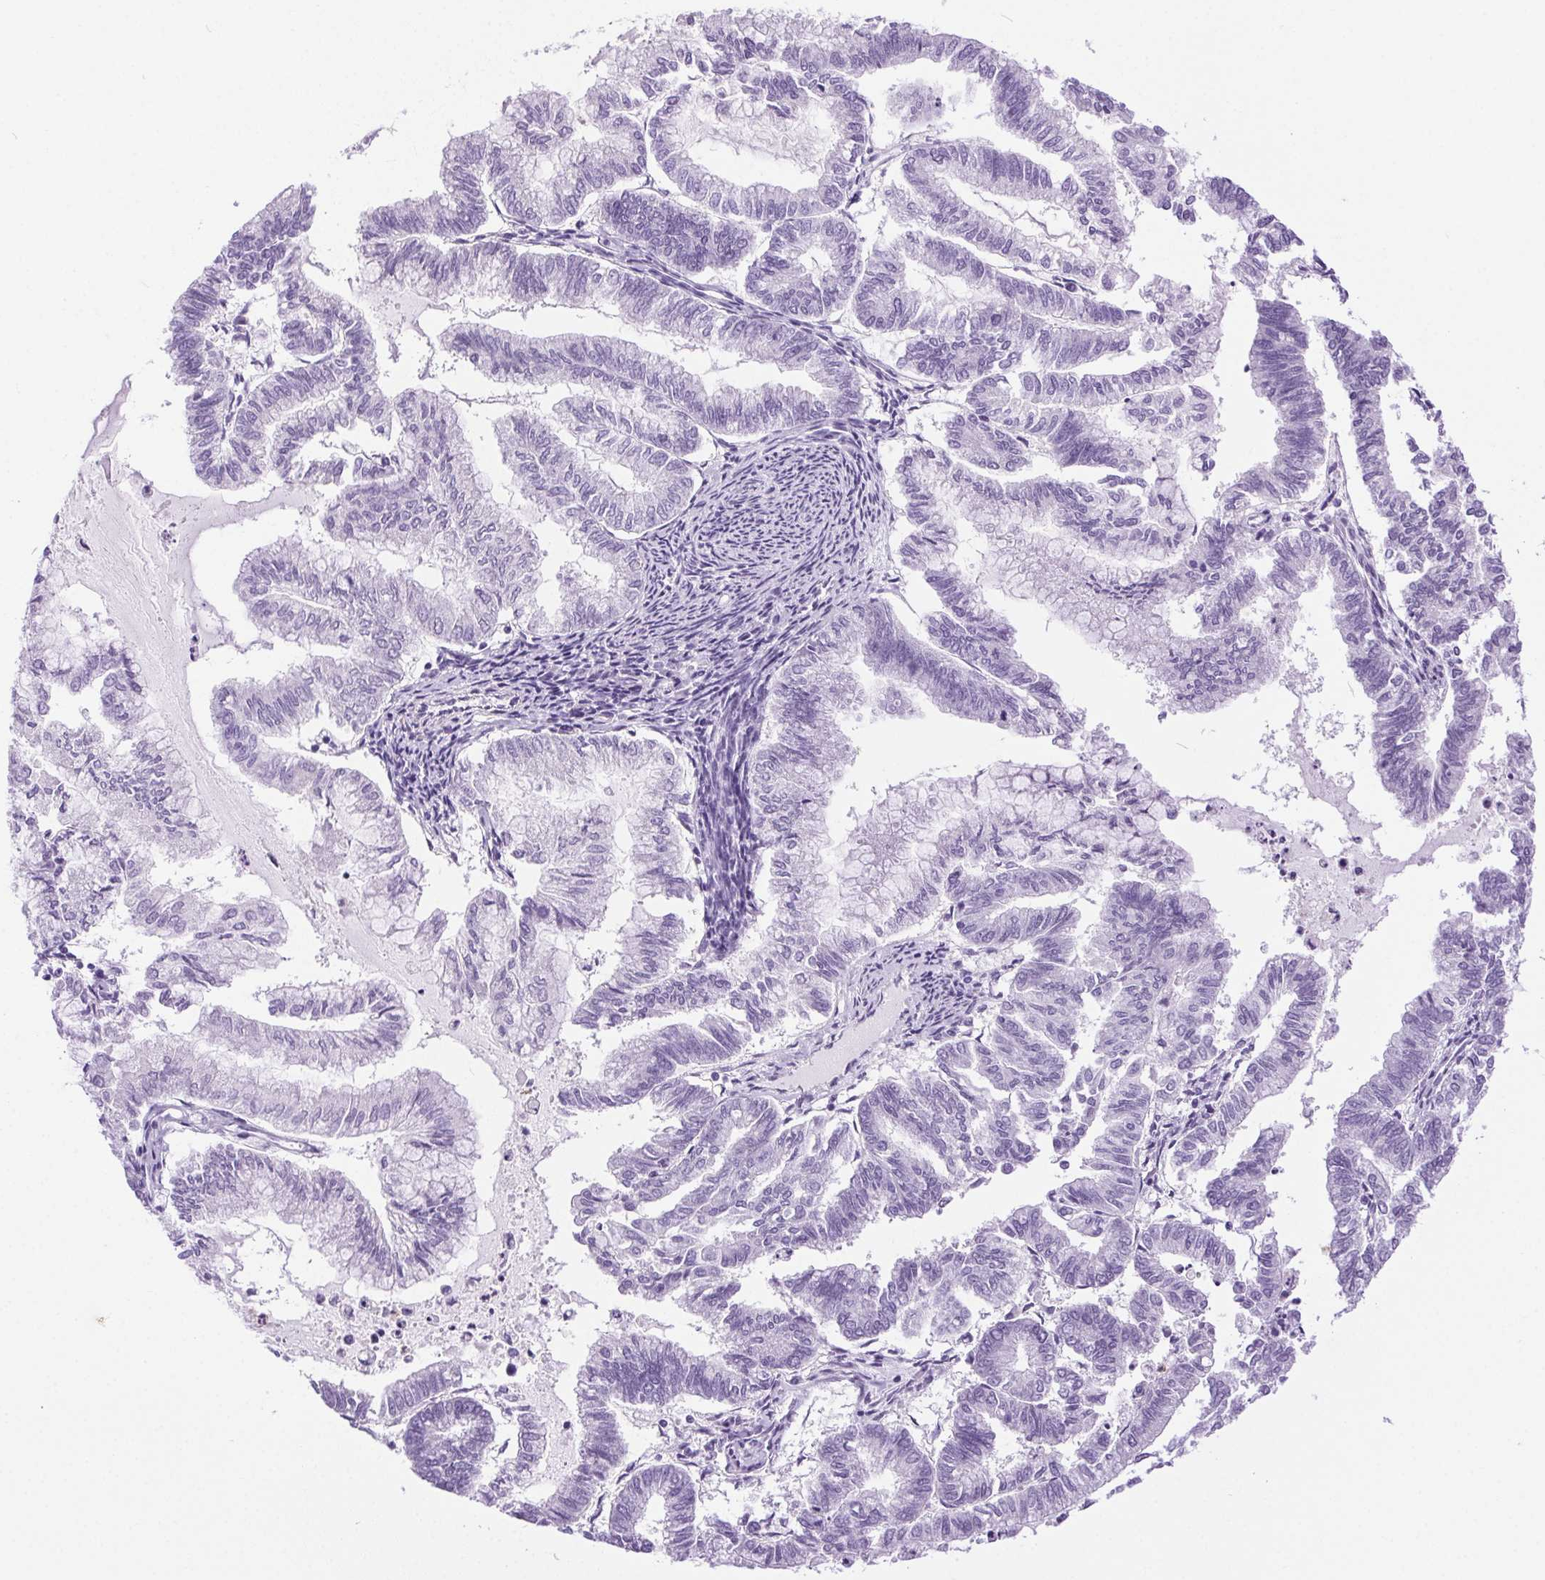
{"staining": {"intensity": "negative", "quantity": "none", "location": "none"}, "tissue": "endometrial cancer", "cell_type": "Tumor cells", "image_type": "cancer", "snomed": [{"axis": "morphology", "description": "Adenocarcinoma, NOS"}, {"axis": "topography", "description": "Endometrium"}], "caption": "Immunohistochemistry photomicrograph of neoplastic tissue: adenocarcinoma (endometrial) stained with DAB (3,3'-diaminobenzidine) exhibits no significant protein staining in tumor cells. Nuclei are stained in blue.", "gene": "SHCBP1L", "patient": {"sex": "female", "age": 79}}